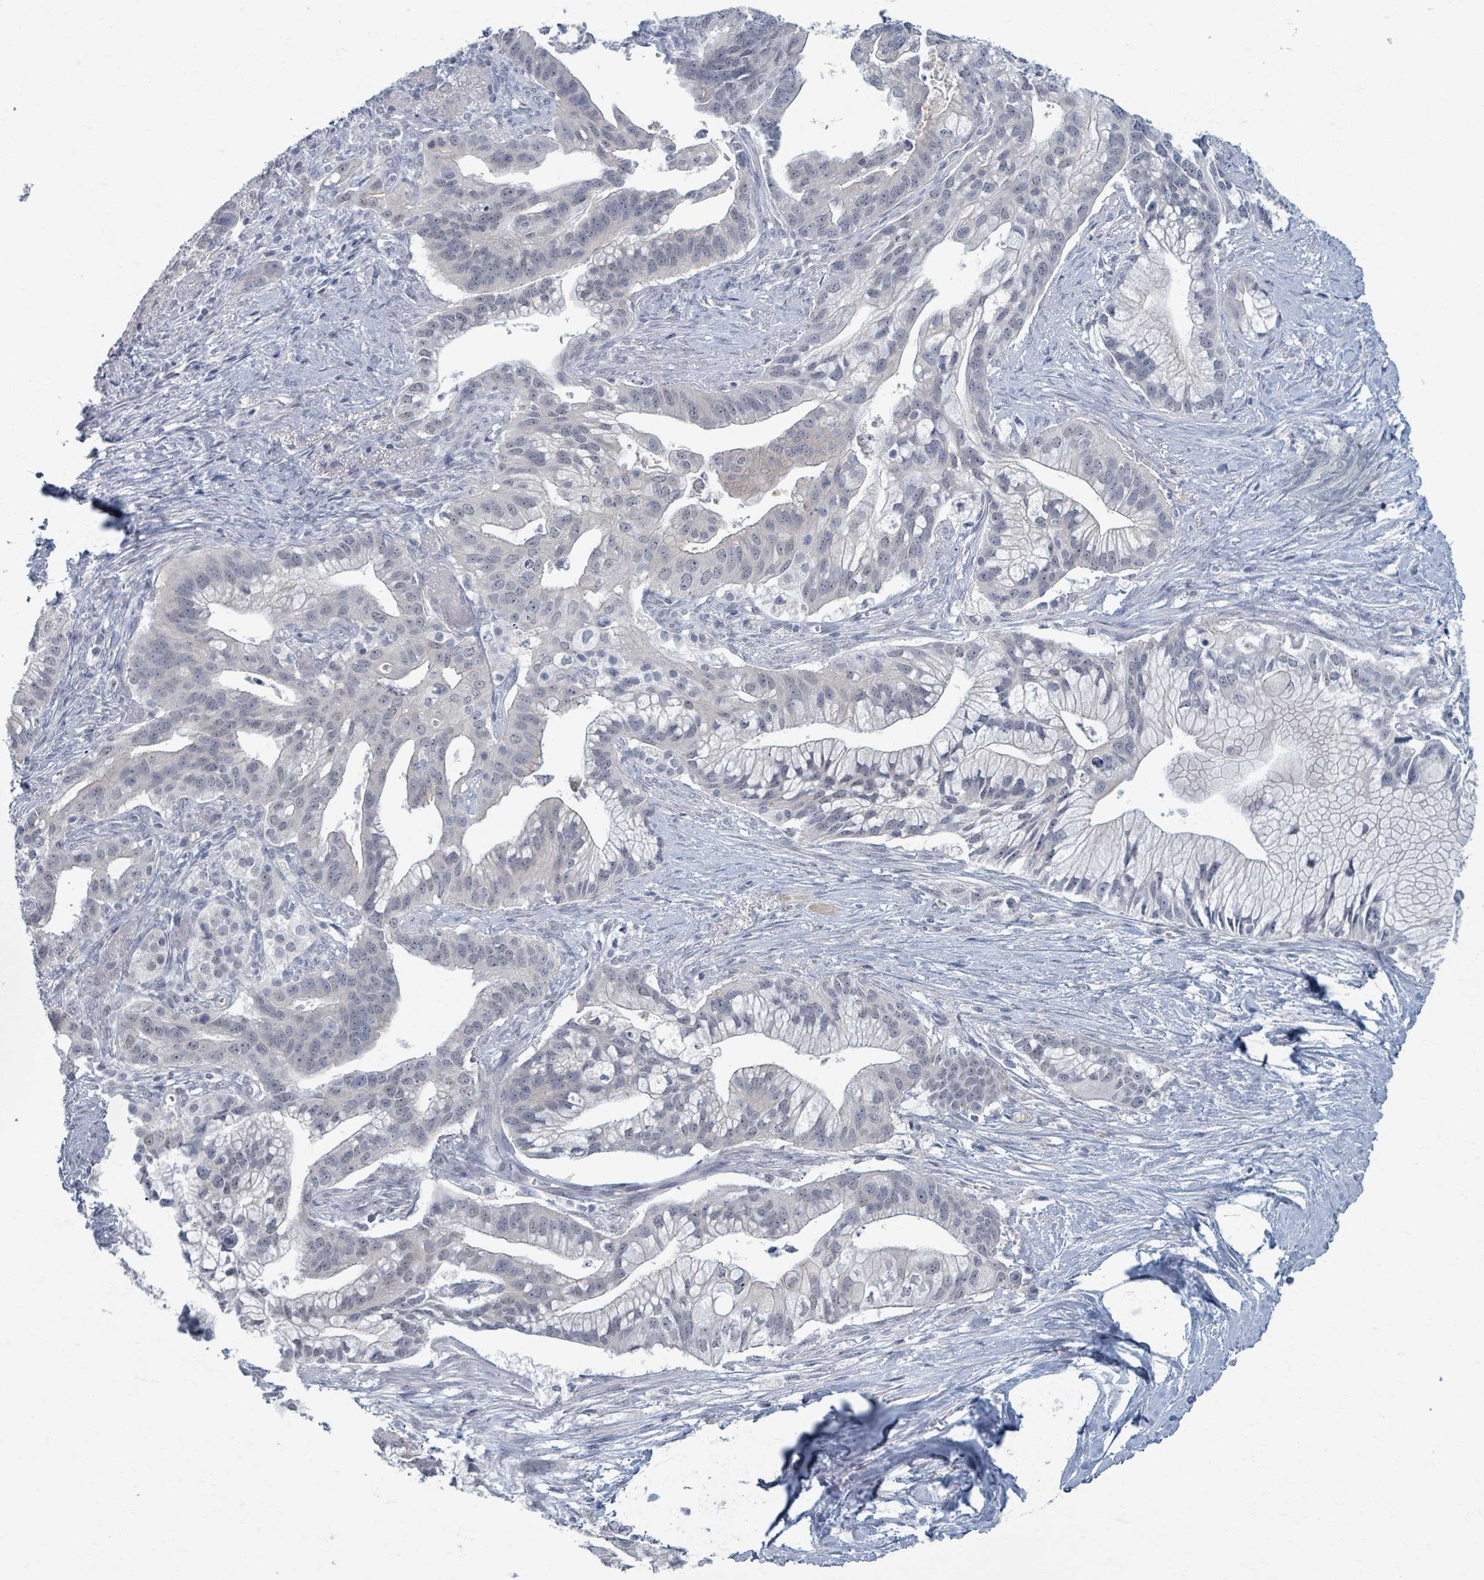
{"staining": {"intensity": "negative", "quantity": "none", "location": "none"}, "tissue": "pancreatic cancer", "cell_type": "Tumor cells", "image_type": "cancer", "snomed": [{"axis": "morphology", "description": "Adenocarcinoma, NOS"}, {"axis": "topography", "description": "Pancreas"}], "caption": "This photomicrograph is of adenocarcinoma (pancreatic) stained with immunohistochemistry to label a protein in brown with the nuclei are counter-stained blue. There is no staining in tumor cells.", "gene": "WNT11", "patient": {"sex": "male", "age": 68}}